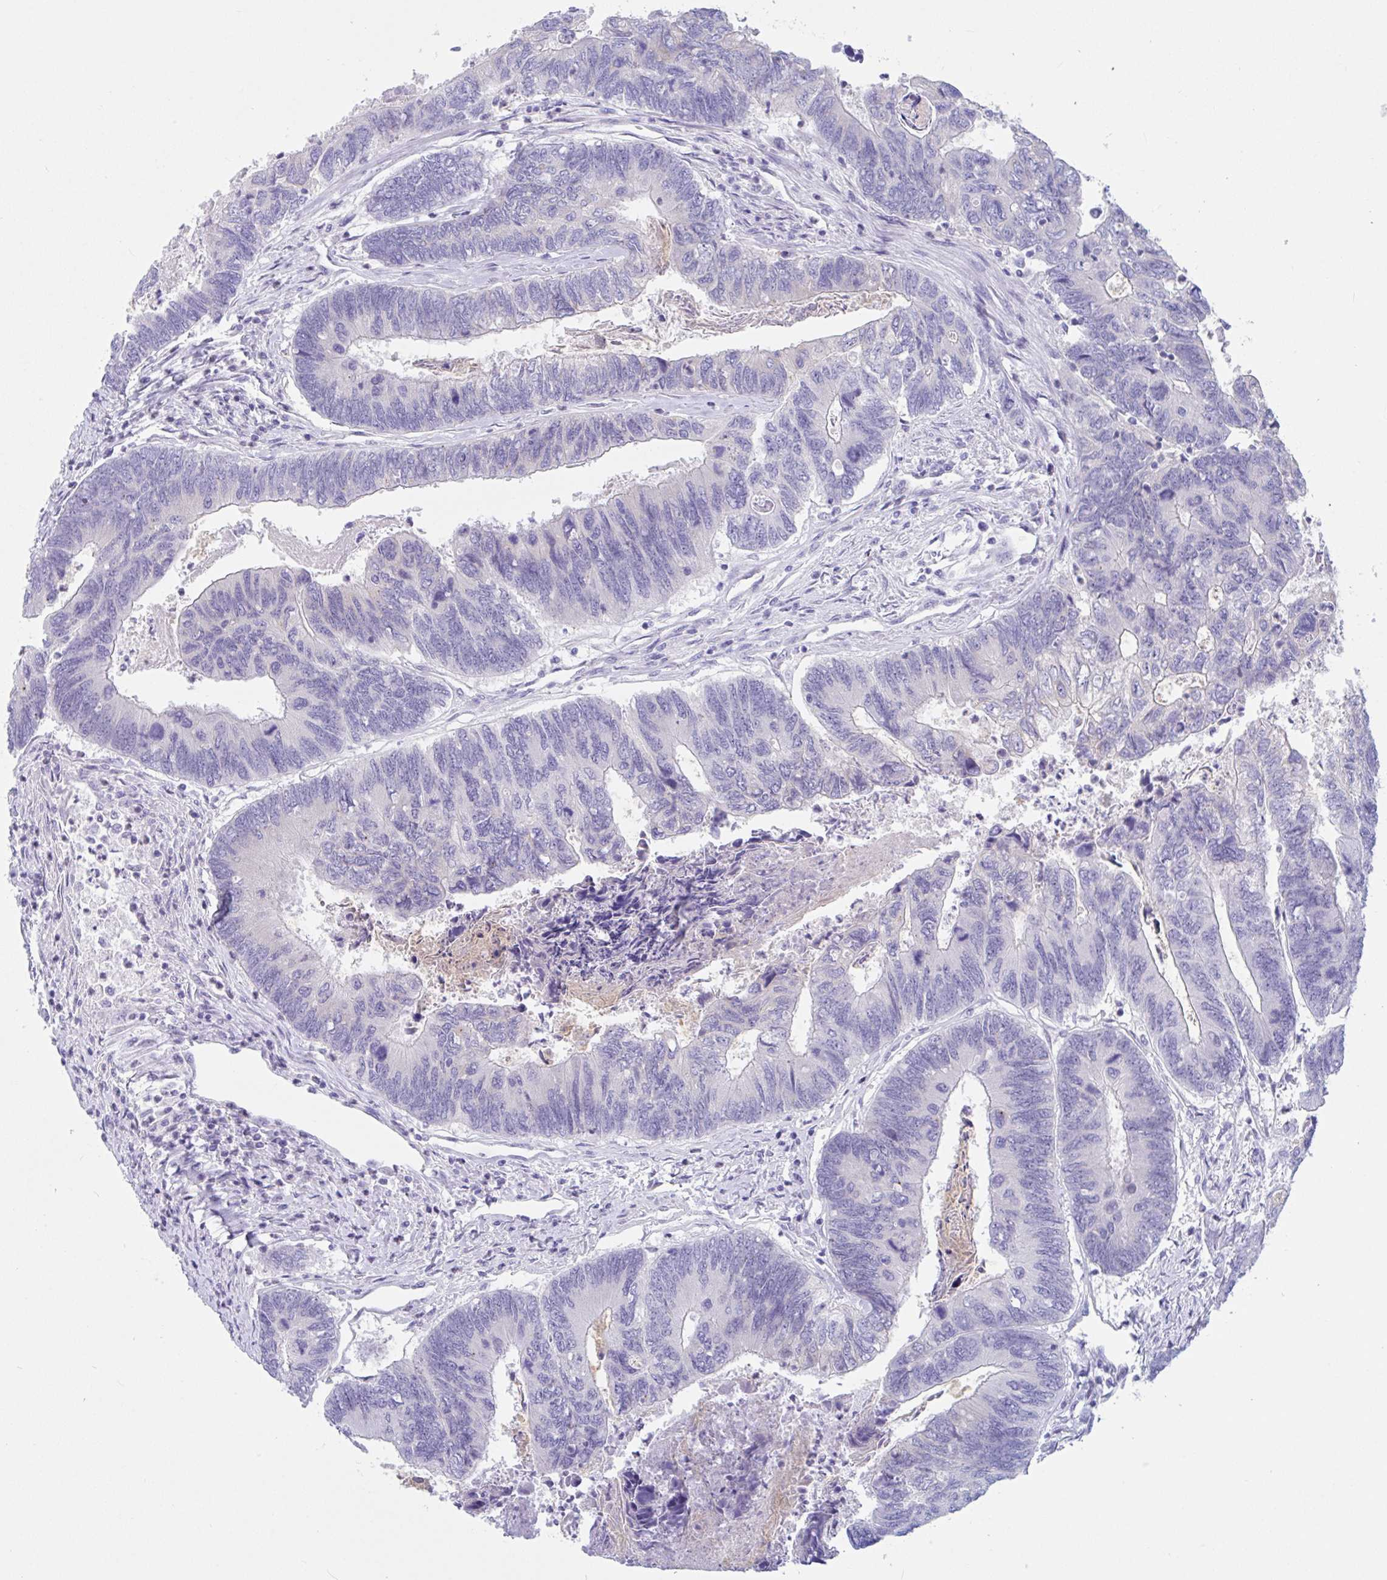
{"staining": {"intensity": "negative", "quantity": "none", "location": "none"}, "tissue": "colorectal cancer", "cell_type": "Tumor cells", "image_type": "cancer", "snomed": [{"axis": "morphology", "description": "Adenocarcinoma, NOS"}, {"axis": "topography", "description": "Colon"}], "caption": "Immunohistochemistry (IHC) micrograph of neoplastic tissue: colorectal cancer (adenocarcinoma) stained with DAB exhibits no significant protein expression in tumor cells. (DAB immunohistochemistry with hematoxylin counter stain).", "gene": "OR6N2", "patient": {"sex": "female", "age": 67}}